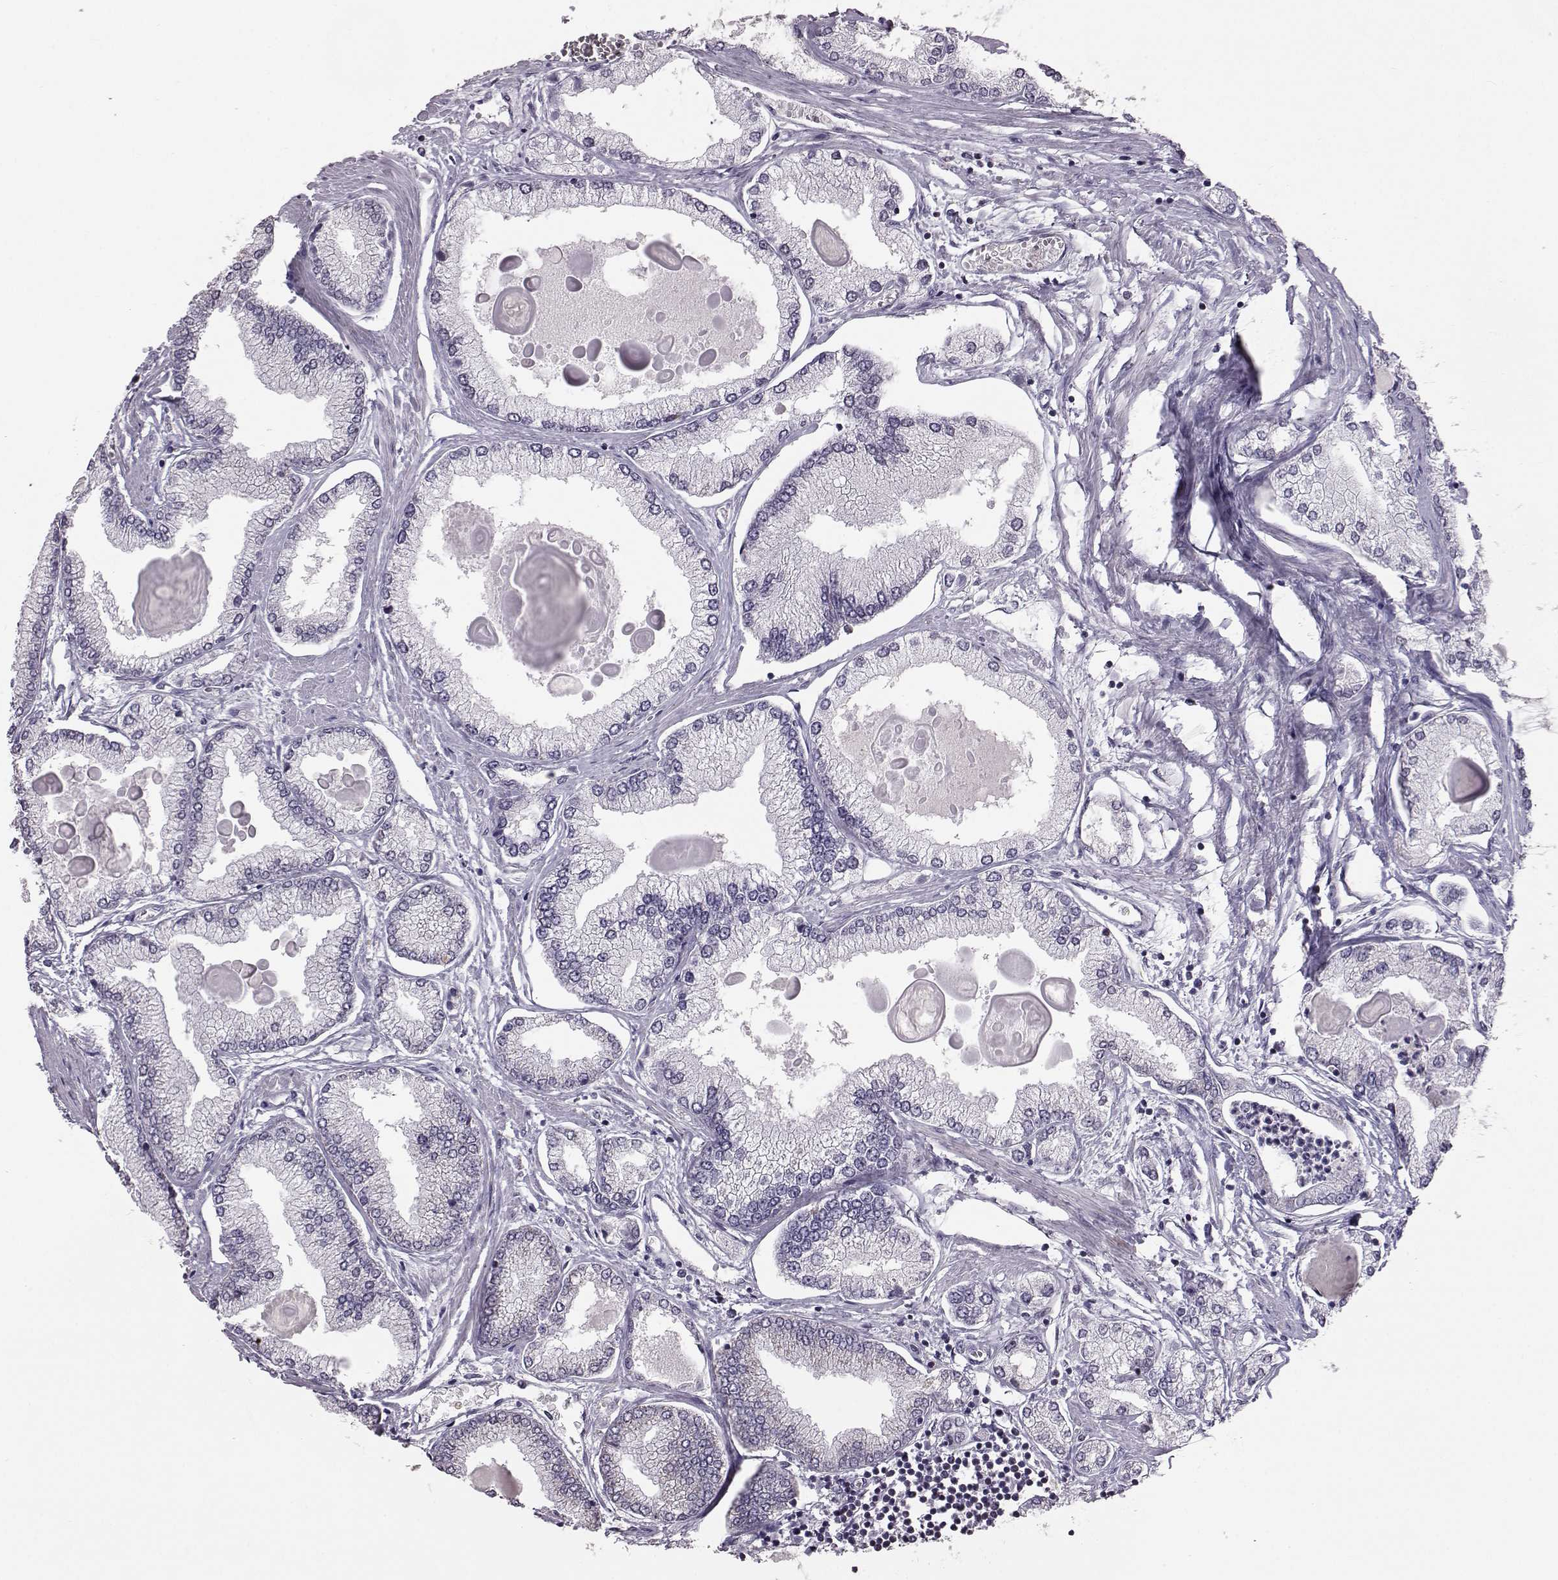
{"staining": {"intensity": "negative", "quantity": "none", "location": "none"}, "tissue": "prostate cancer", "cell_type": "Tumor cells", "image_type": "cancer", "snomed": [{"axis": "morphology", "description": "Adenocarcinoma, High grade"}, {"axis": "topography", "description": "Prostate"}], "caption": "Tumor cells are negative for brown protein staining in prostate high-grade adenocarcinoma.", "gene": "ALDH3A1", "patient": {"sex": "male", "age": 68}}